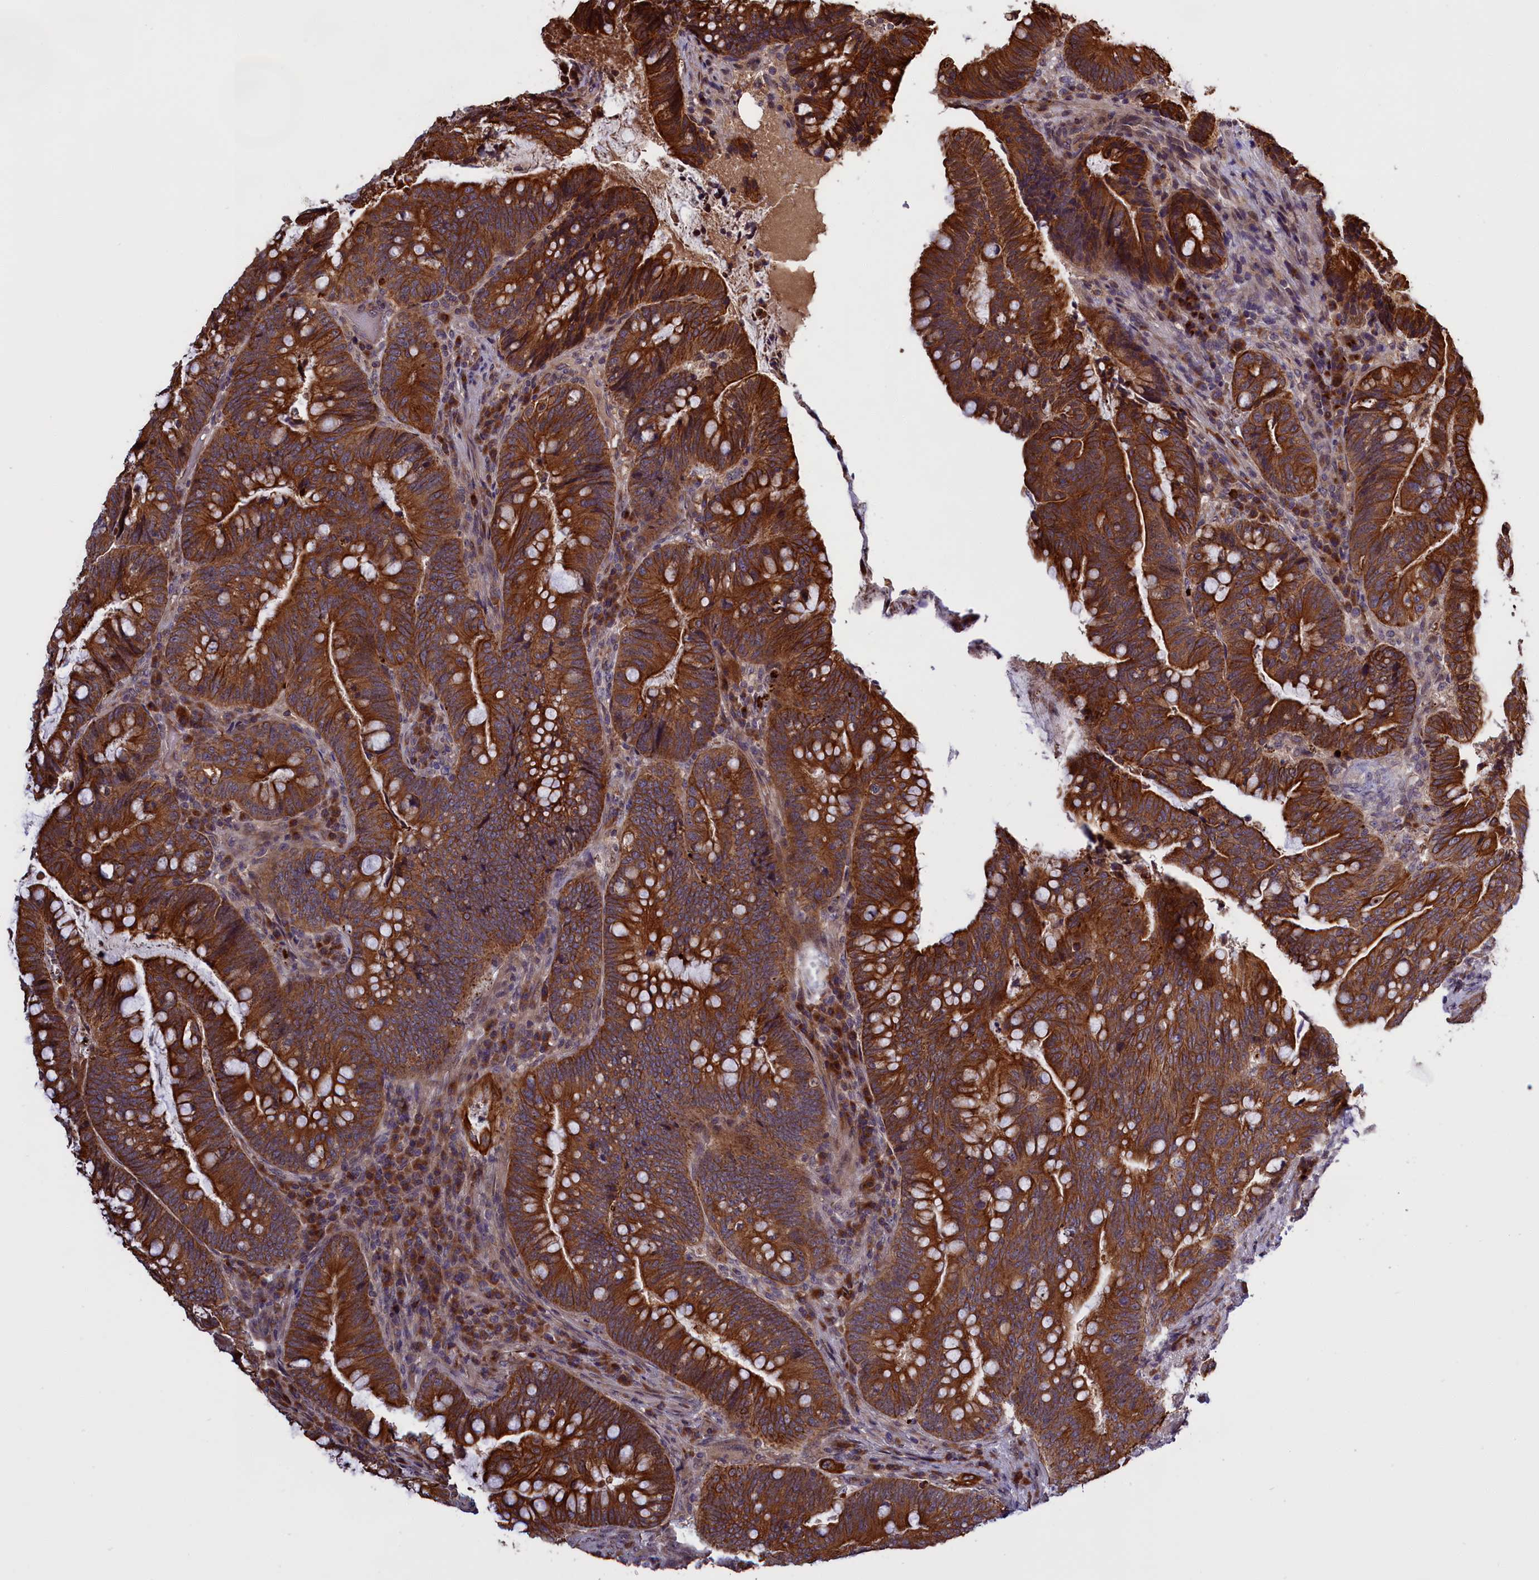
{"staining": {"intensity": "strong", "quantity": ">75%", "location": "cytoplasmic/membranous"}, "tissue": "colorectal cancer", "cell_type": "Tumor cells", "image_type": "cancer", "snomed": [{"axis": "morphology", "description": "Adenocarcinoma, NOS"}, {"axis": "topography", "description": "Colon"}], "caption": "Protein staining reveals strong cytoplasmic/membranous positivity in approximately >75% of tumor cells in colorectal cancer. The staining was performed using DAB (3,3'-diaminobenzidine) to visualize the protein expression in brown, while the nuclei were stained in blue with hematoxylin (Magnification: 20x).", "gene": "DENND1B", "patient": {"sex": "female", "age": 66}}